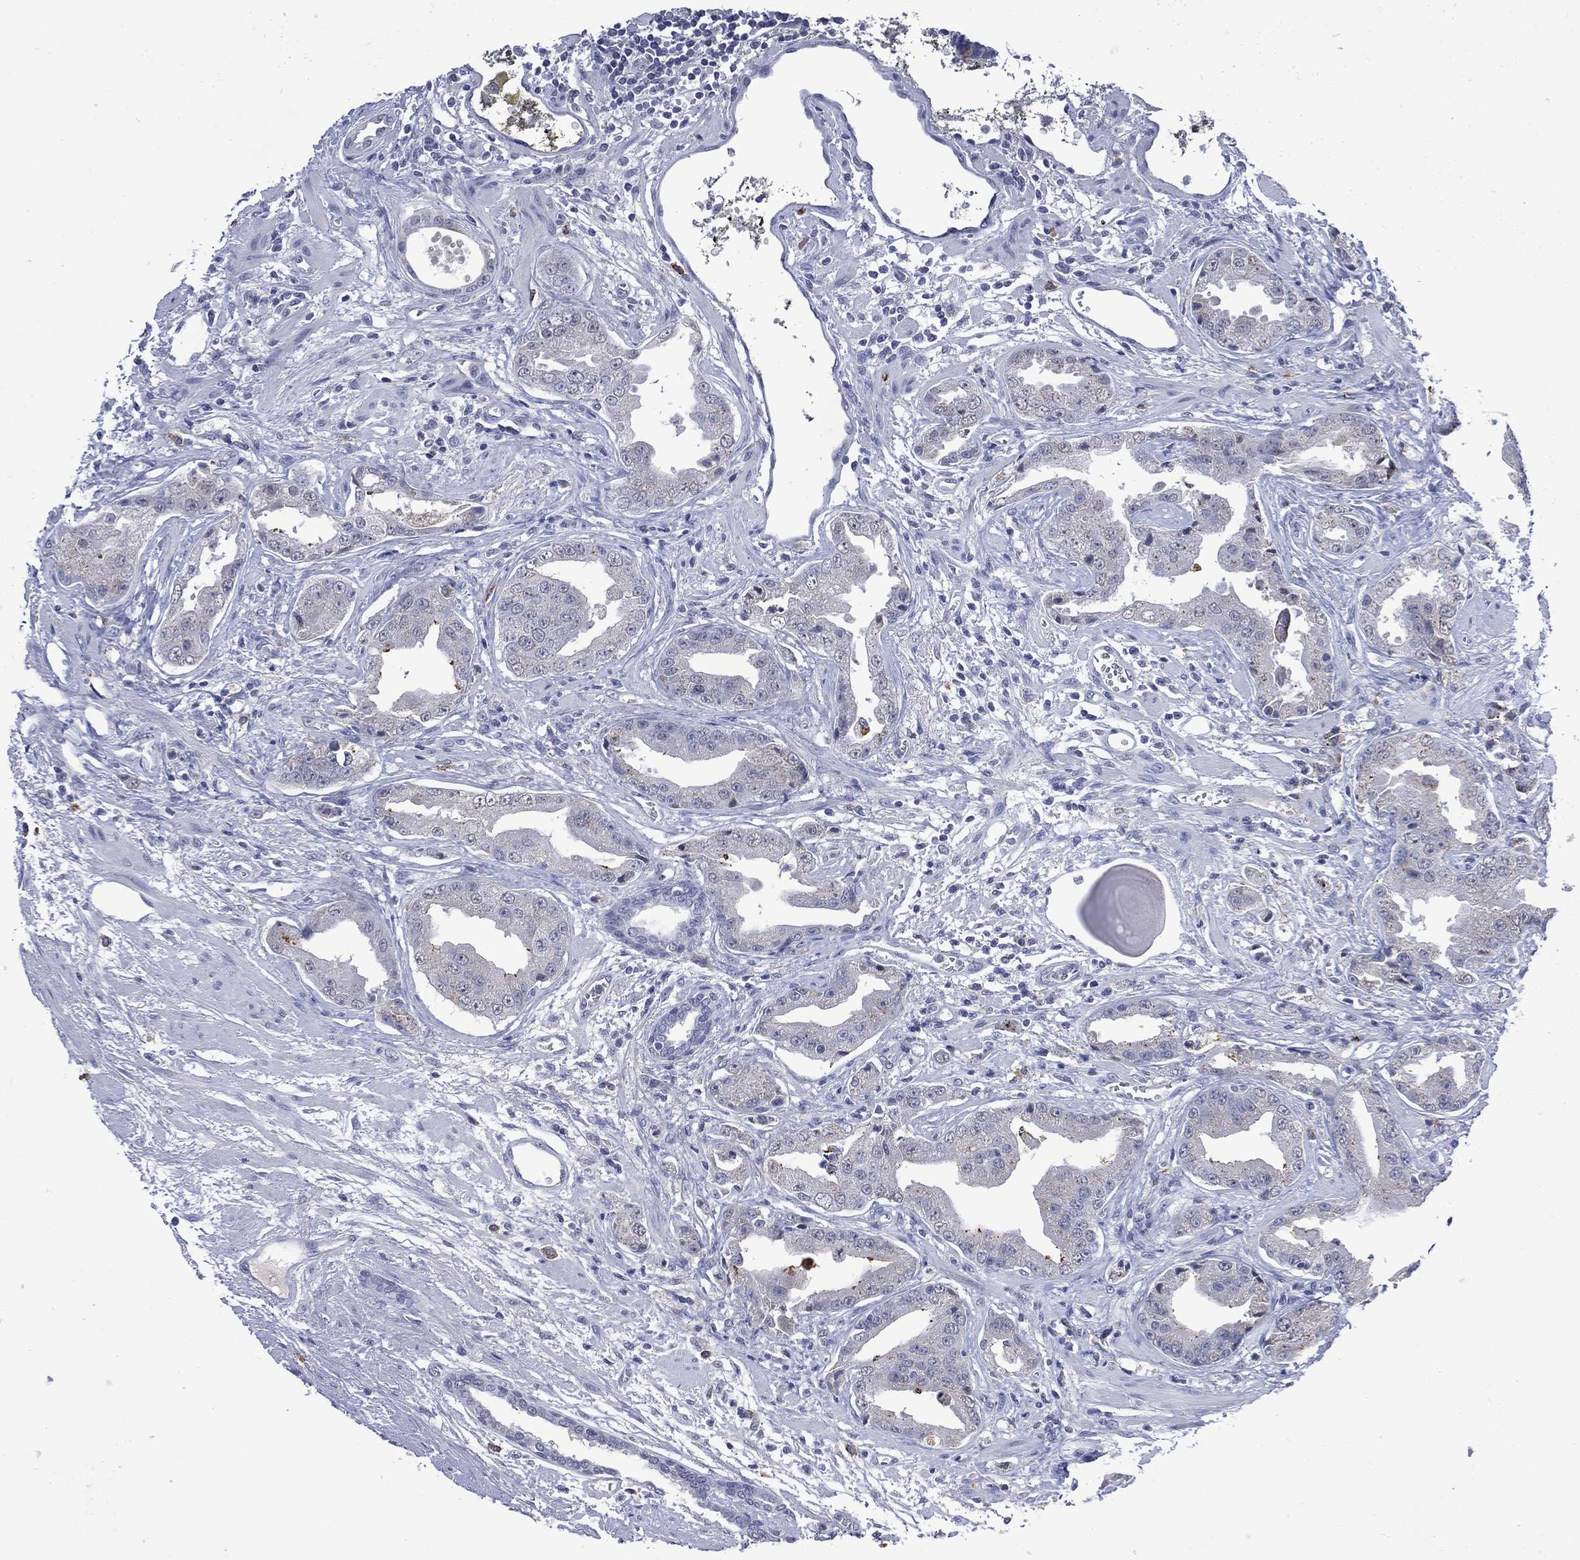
{"staining": {"intensity": "negative", "quantity": "none", "location": "none"}, "tissue": "prostate cancer", "cell_type": "Tumor cells", "image_type": "cancer", "snomed": [{"axis": "morphology", "description": "Adenocarcinoma, Low grade"}, {"axis": "topography", "description": "Prostate"}], "caption": "Immunohistochemistry (IHC) histopathology image of human low-grade adenocarcinoma (prostate) stained for a protein (brown), which displays no positivity in tumor cells.", "gene": "ASB10", "patient": {"sex": "male", "age": 62}}